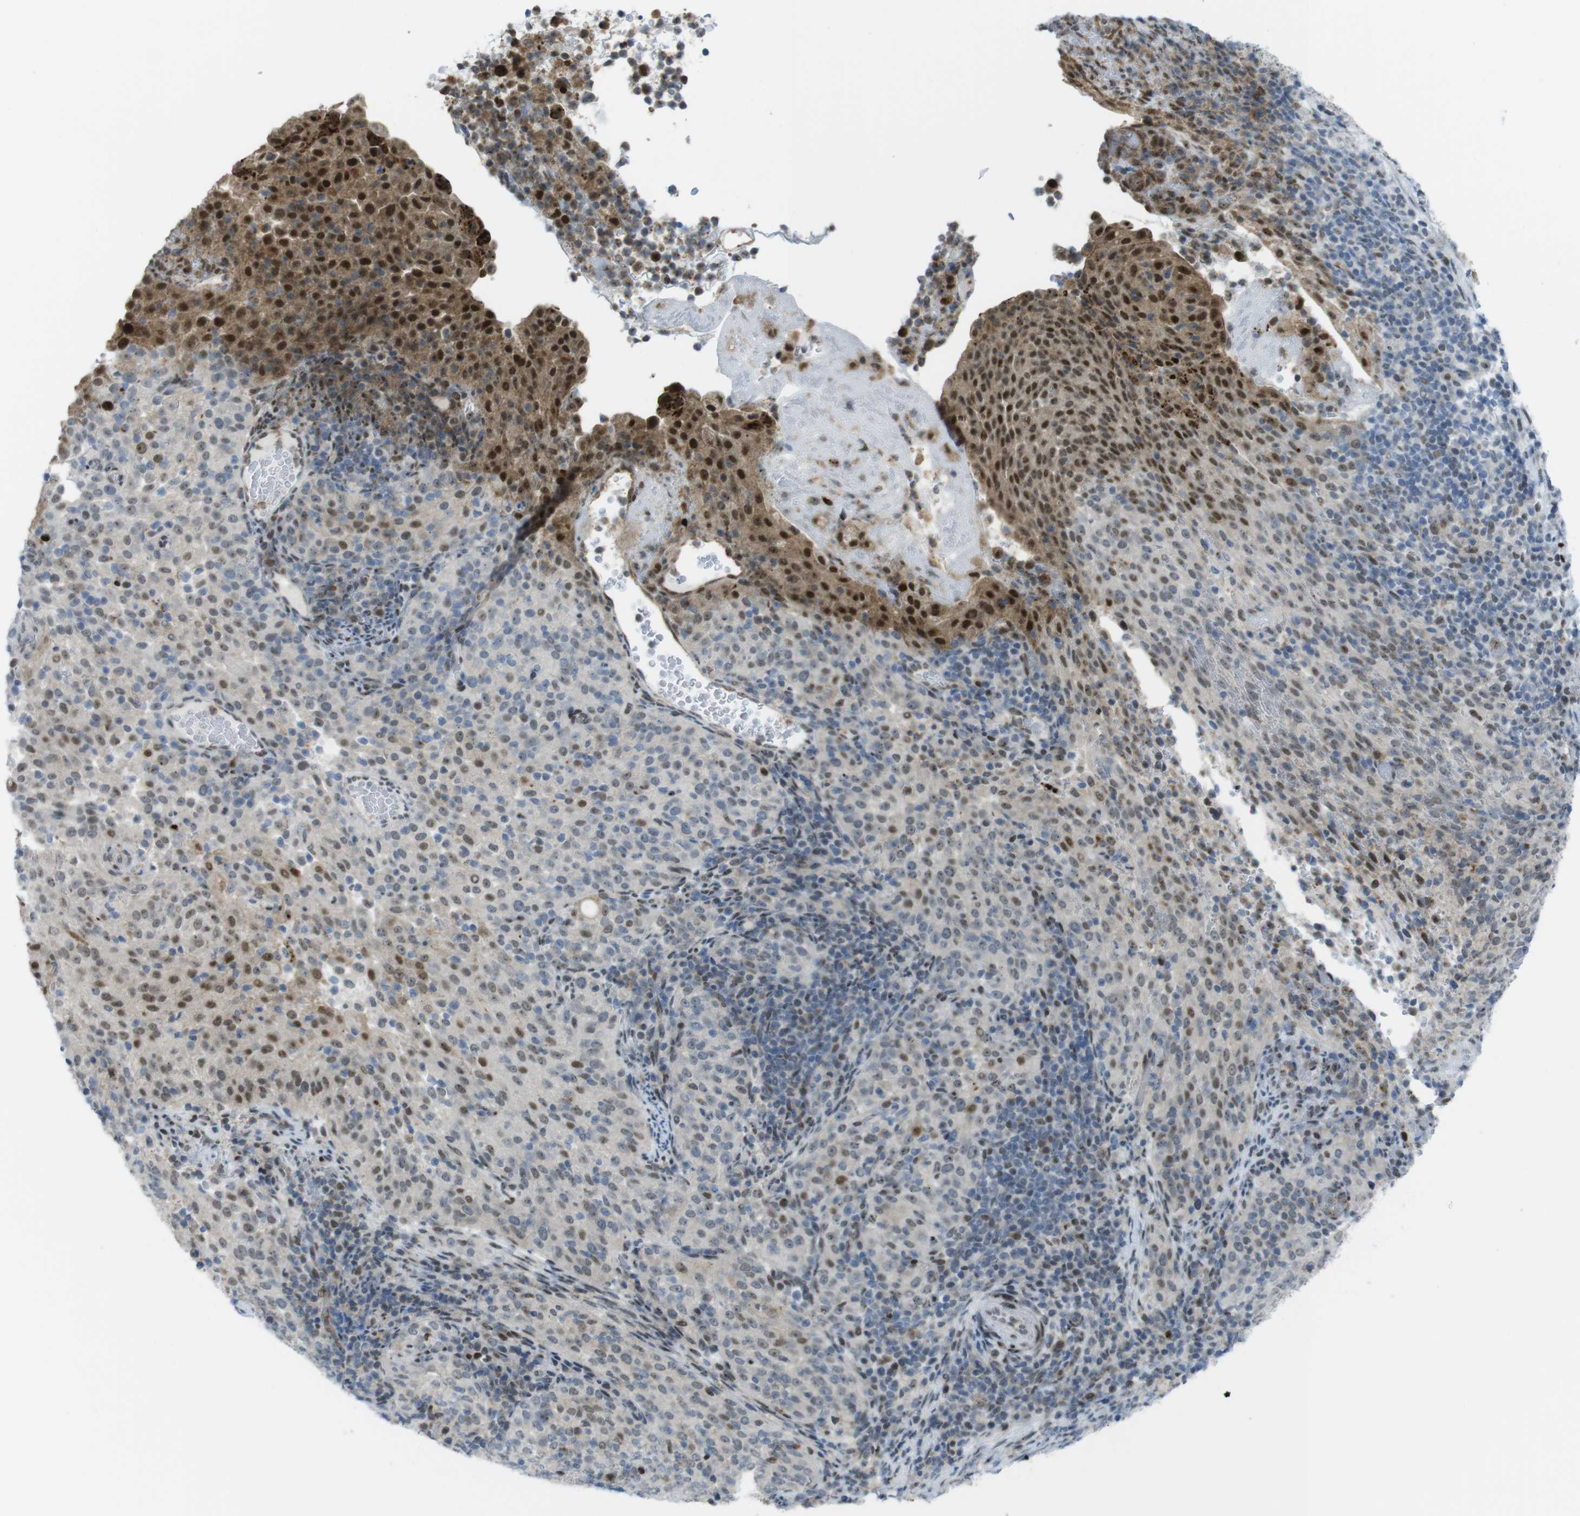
{"staining": {"intensity": "strong", "quantity": "<25%", "location": "cytoplasmic/membranous,nuclear"}, "tissue": "cervical cancer", "cell_type": "Tumor cells", "image_type": "cancer", "snomed": [{"axis": "morphology", "description": "Squamous cell carcinoma, NOS"}, {"axis": "topography", "description": "Cervix"}], "caption": "Protein expression analysis of human cervical cancer reveals strong cytoplasmic/membranous and nuclear expression in about <25% of tumor cells.", "gene": "UBB", "patient": {"sex": "female", "age": 51}}